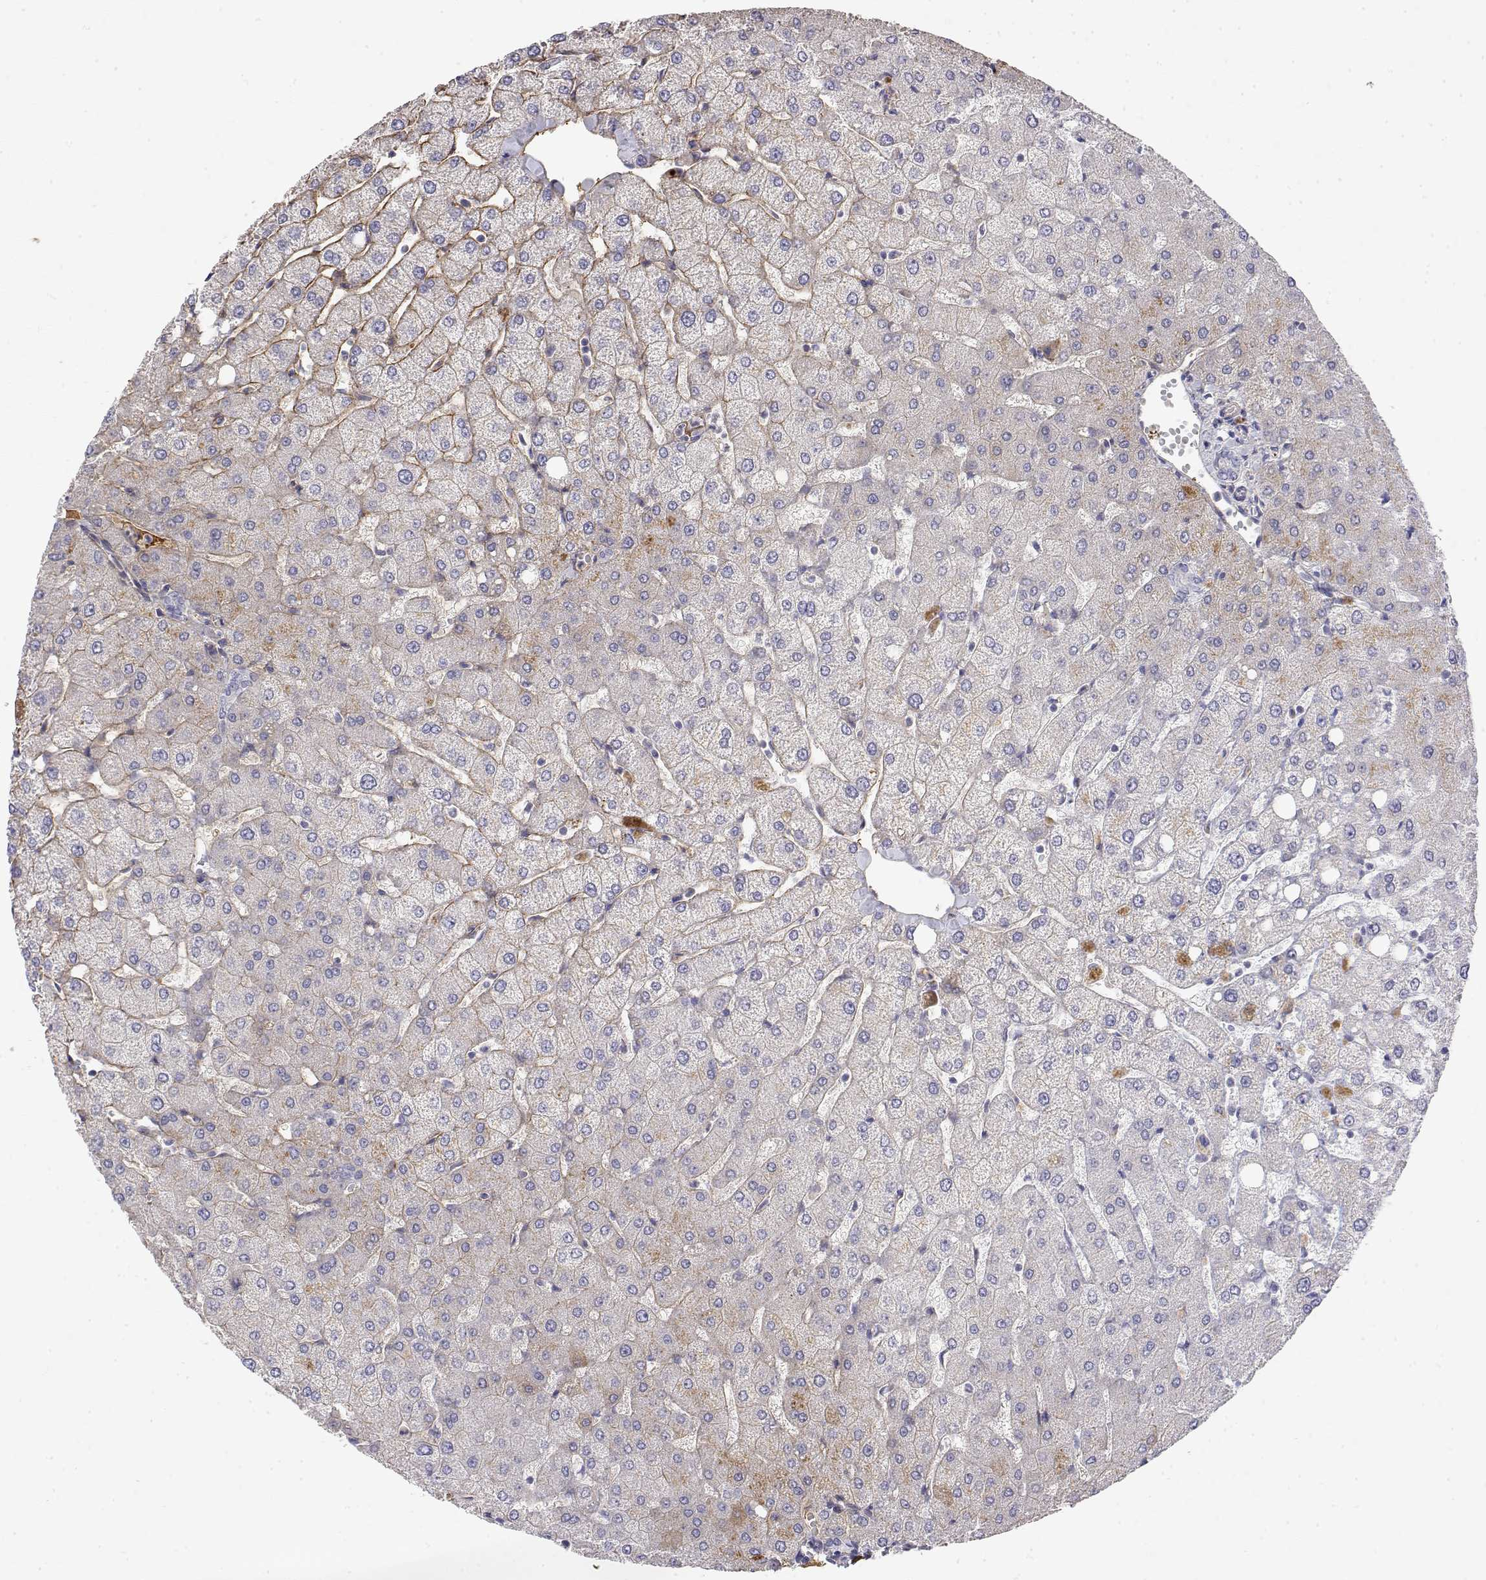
{"staining": {"intensity": "negative", "quantity": "none", "location": "none"}, "tissue": "liver", "cell_type": "Cholangiocytes", "image_type": "normal", "snomed": [{"axis": "morphology", "description": "Normal tissue, NOS"}, {"axis": "topography", "description": "Liver"}], "caption": "A histopathology image of liver stained for a protein demonstrates no brown staining in cholangiocytes.", "gene": "GGACT", "patient": {"sex": "female", "age": 54}}